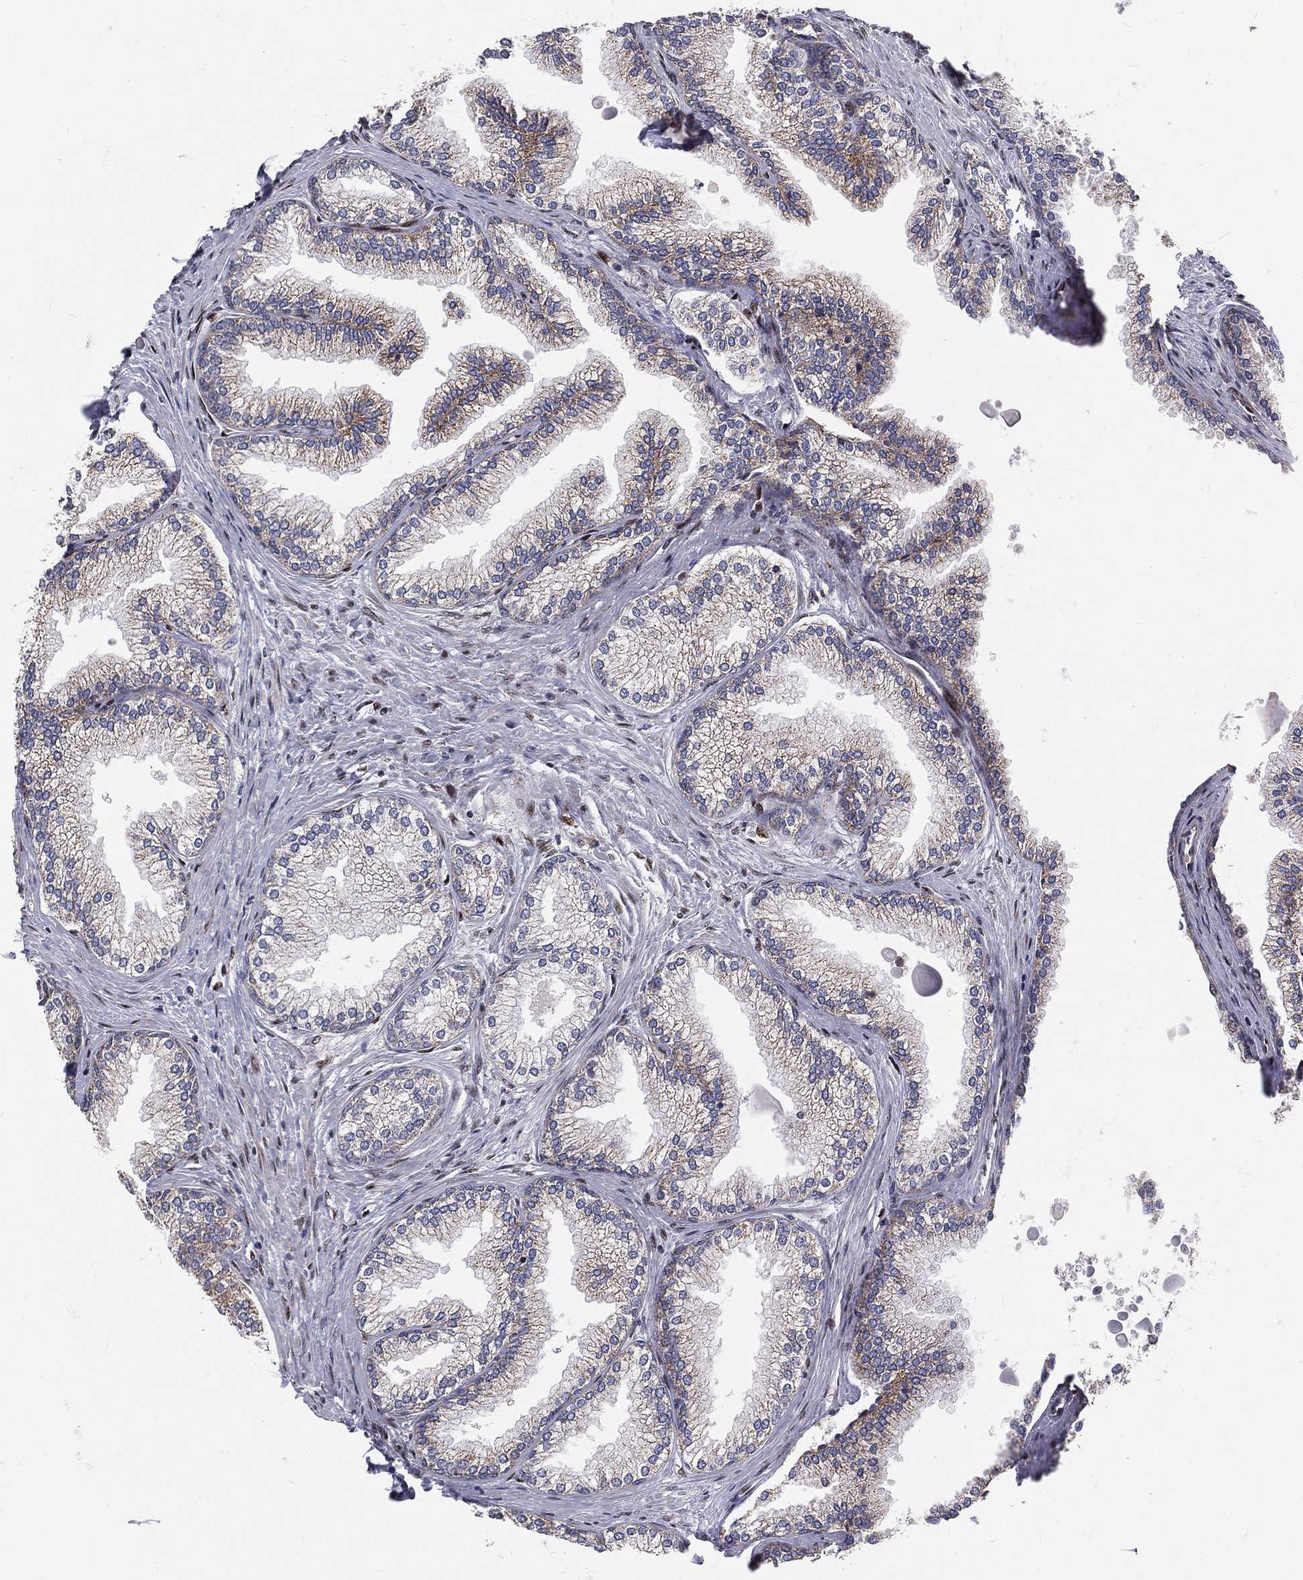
{"staining": {"intensity": "weak", "quantity": "<25%", "location": "cytoplasmic/membranous"}, "tissue": "prostate", "cell_type": "Glandular cells", "image_type": "normal", "snomed": [{"axis": "morphology", "description": "Normal tissue, NOS"}, {"axis": "topography", "description": "Prostate"}], "caption": "Immunohistochemistry (IHC) of unremarkable human prostate exhibits no staining in glandular cells.", "gene": "ZEB1", "patient": {"sex": "male", "age": 72}}